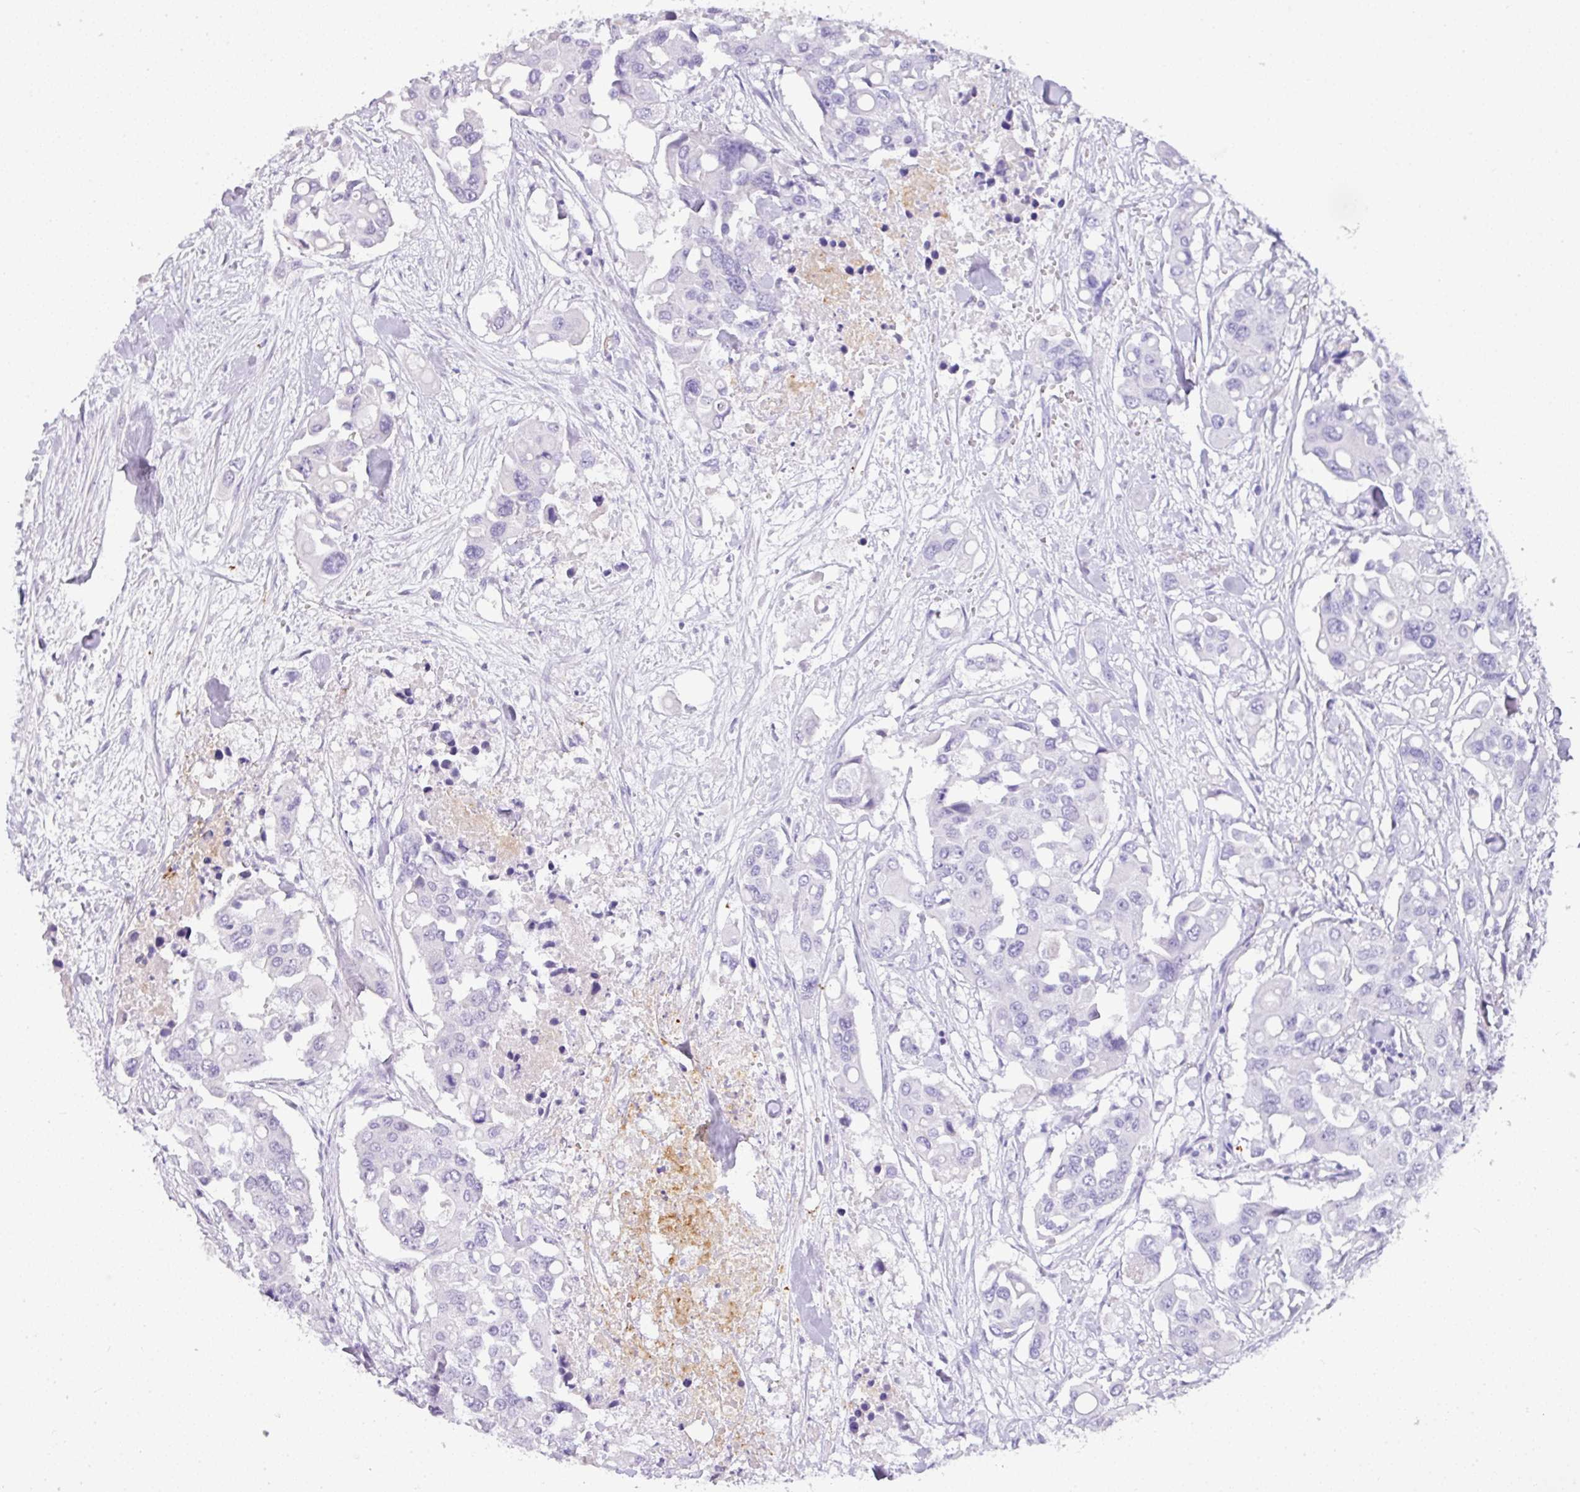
{"staining": {"intensity": "negative", "quantity": "none", "location": "none"}, "tissue": "colorectal cancer", "cell_type": "Tumor cells", "image_type": "cancer", "snomed": [{"axis": "morphology", "description": "Adenocarcinoma, NOS"}, {"axis": "topography", "description": "Colon"}], "caption": "IHC micrograph of colorectal cancer (adenocarcinoma) stained for a protein (brown), which exhibits no expression in tumor cells.", "gene": "FGF17", "patient": {"sex": "male", "age": 77}}